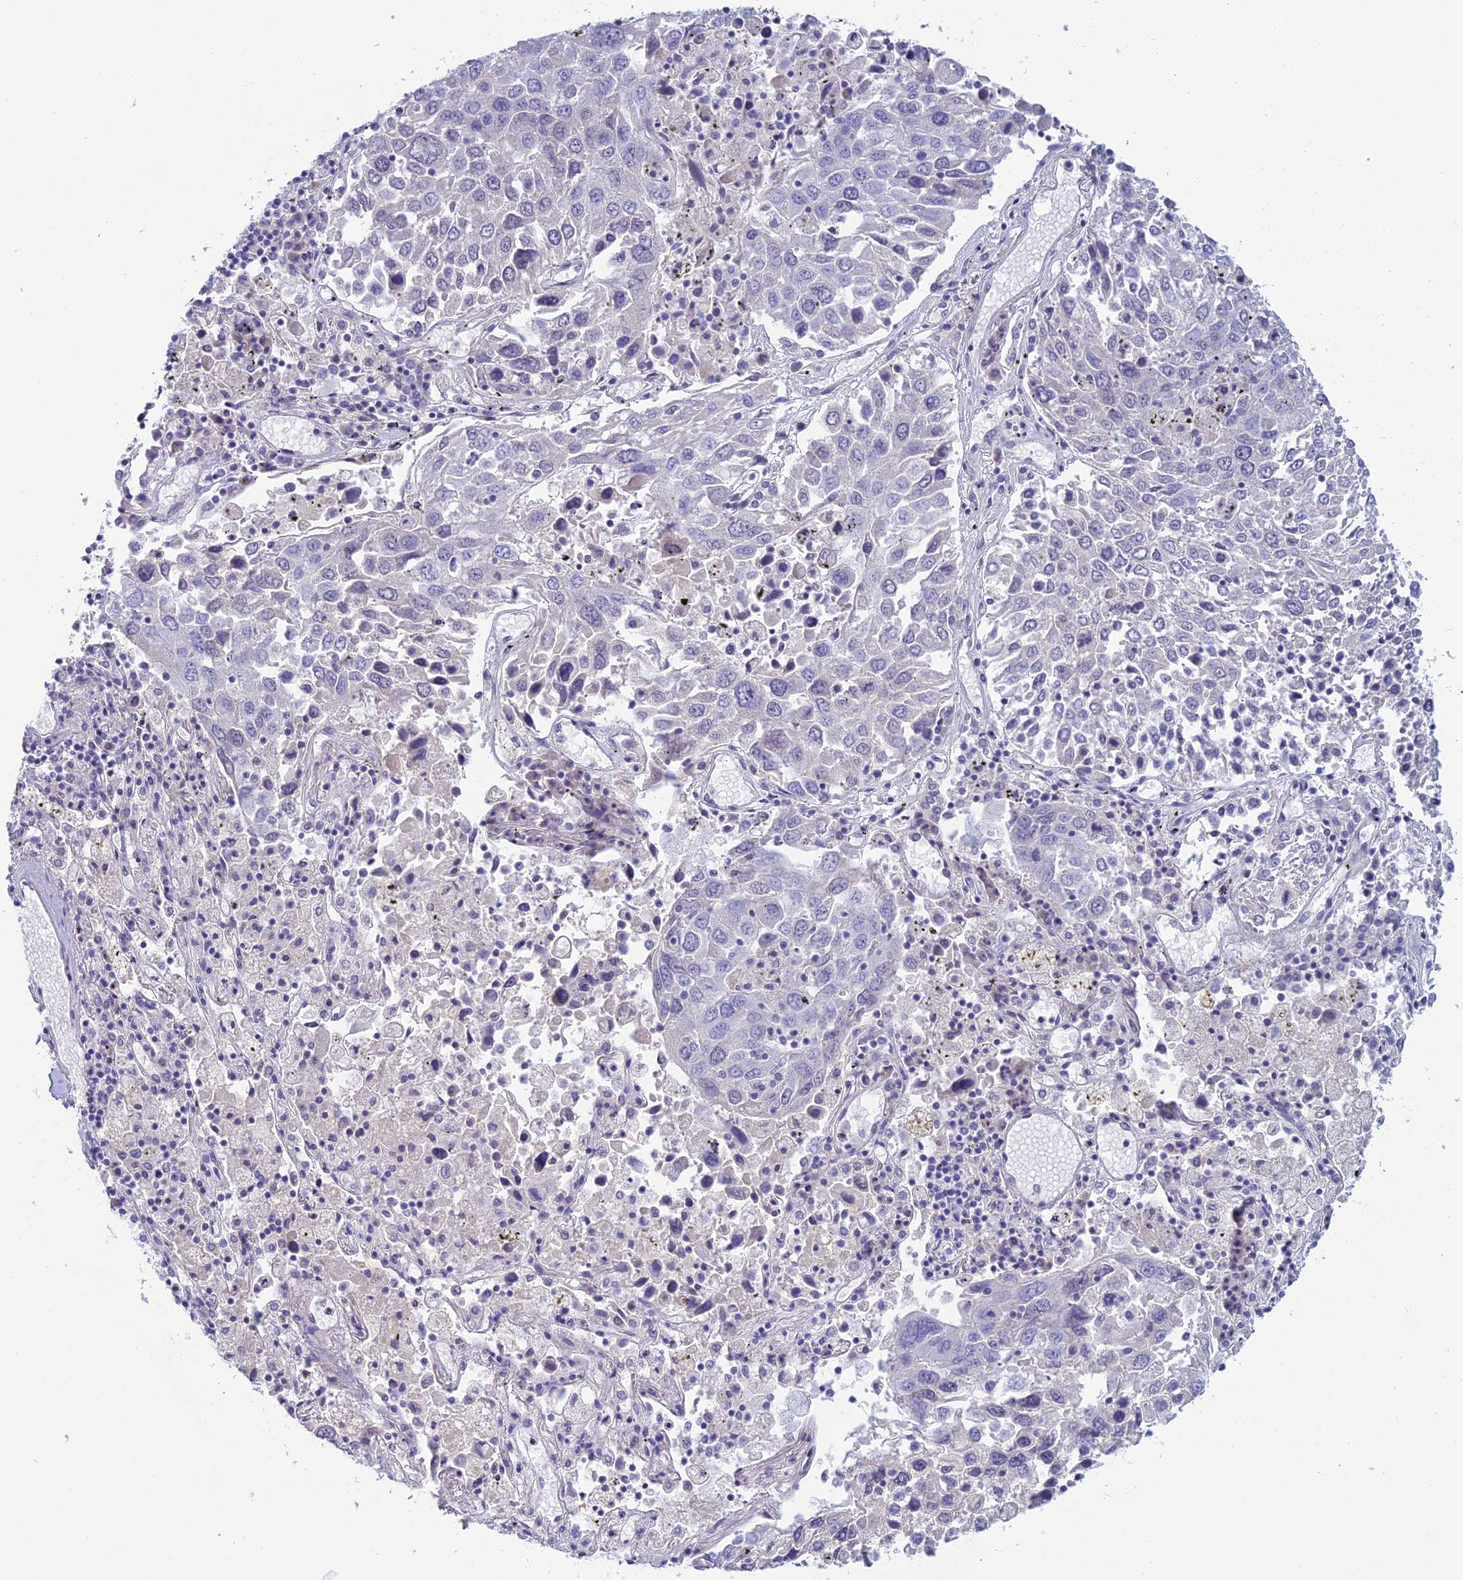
{"staining": {"intensity": "negative", "quantity": "none", "location": "none"}, "tissue": "lung cancer", "cell_type": "Tumor cells", "image_type": "cancer", "snomed": [{"axis": "morphology", "description": "Squamous cell carcinoma, NOS"}, {"axis": "topography", "description": "Lung"}], "caption": "Tumor cells are negative for protein expression in human squamous cell carcinoma (lung).", "gene": "SLC25A41", "patient": {"sex": "male", "age": 65}}